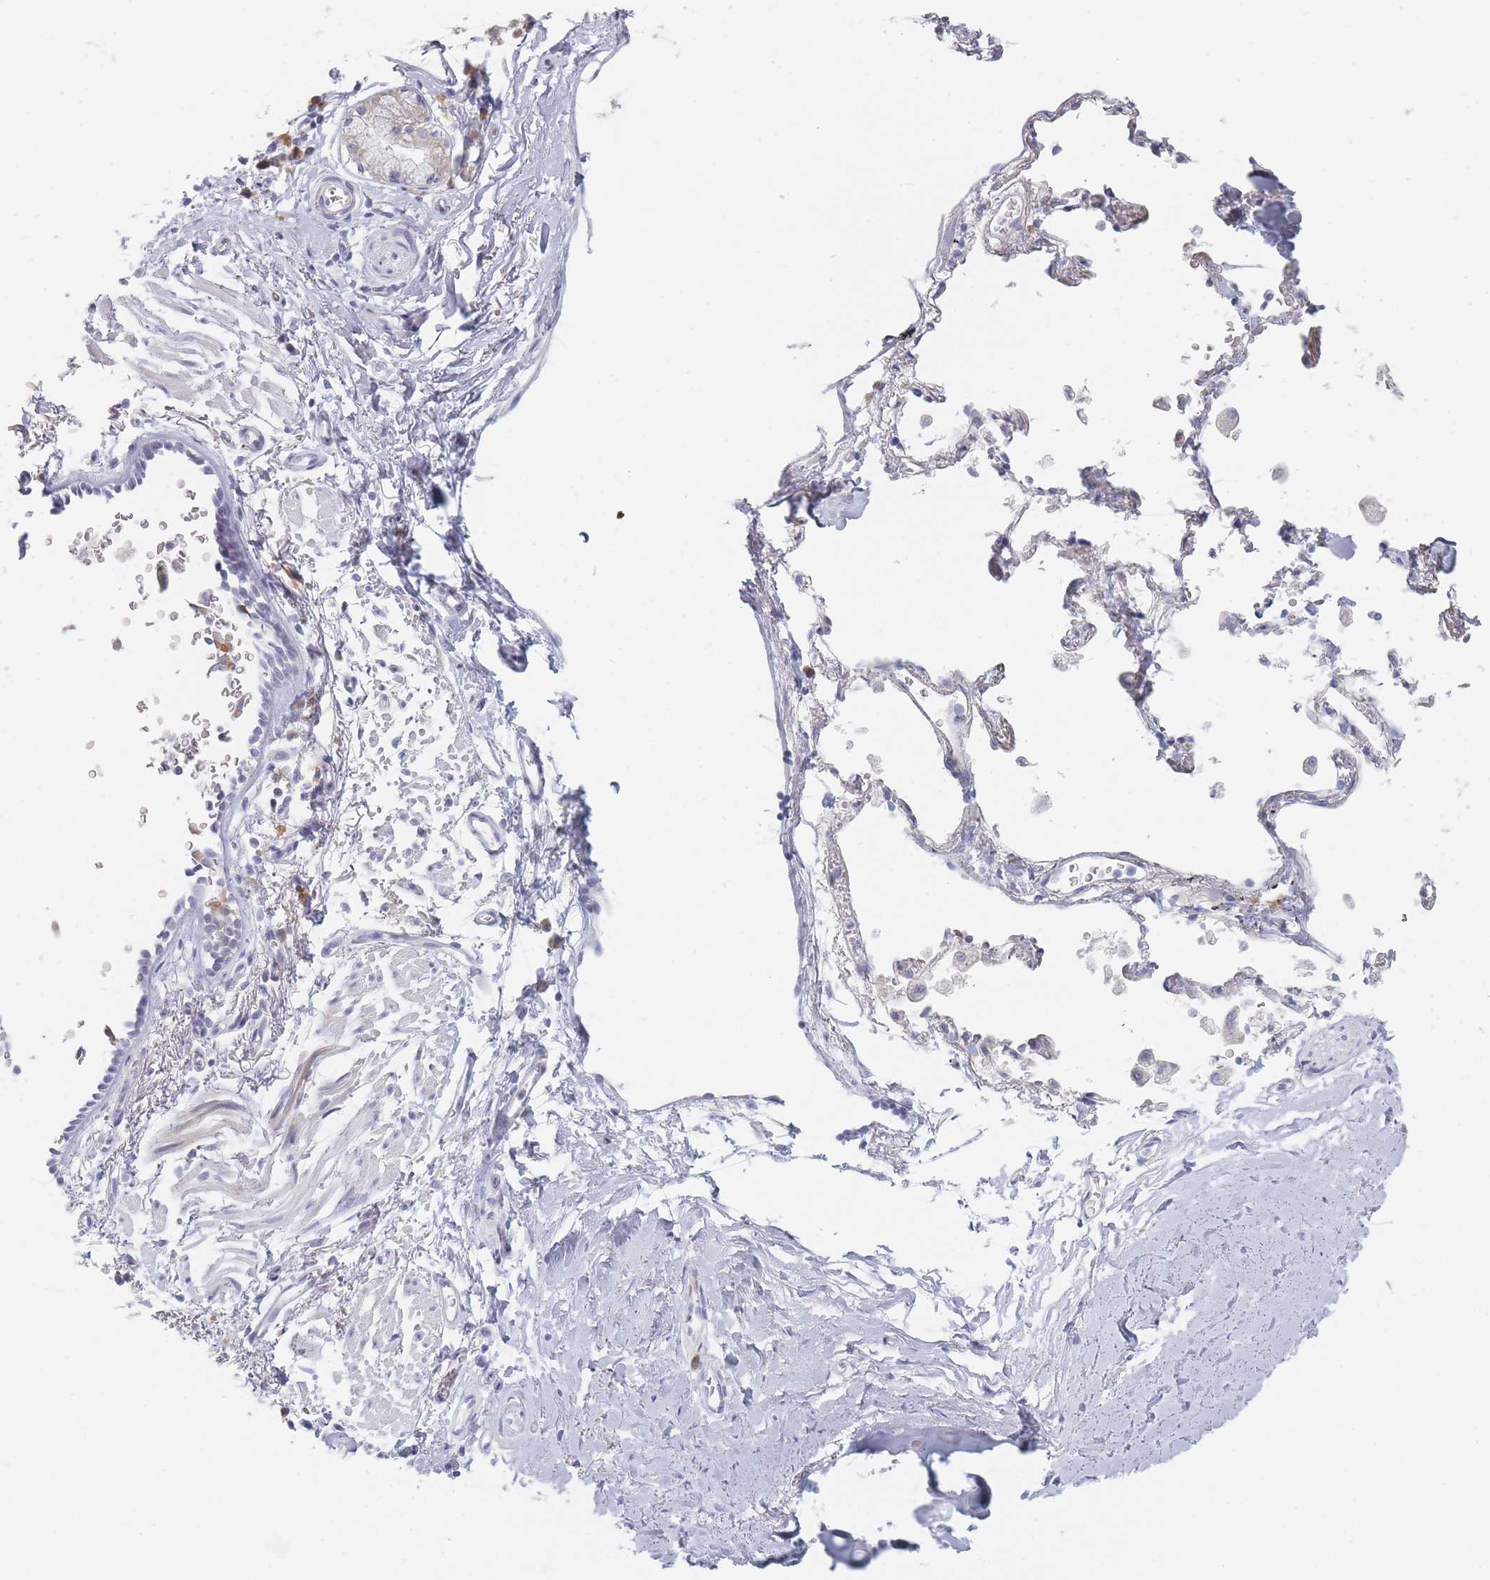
{"staining": {"intensity": "negative", "quantity": "none", "location": "none"}, "tissue": "soft tissue", "cell_type": "Fibroblasts", "image_type": "normal", "snomed": [{"axis": "morphology", "description": "Normal tissue, NOS"}, {"axis": "topography", "description": "Cartilage tissue"}], "caption": "This photomicrograph is of benign soft tissue stained with immunohistochemistry (IHC) to label a protein in brown with the nuclei are counter-stained blue. There is no expression in fibroblasts.", "gene": "SPATS1", "patient": {"sex": "male", "age": 73}}